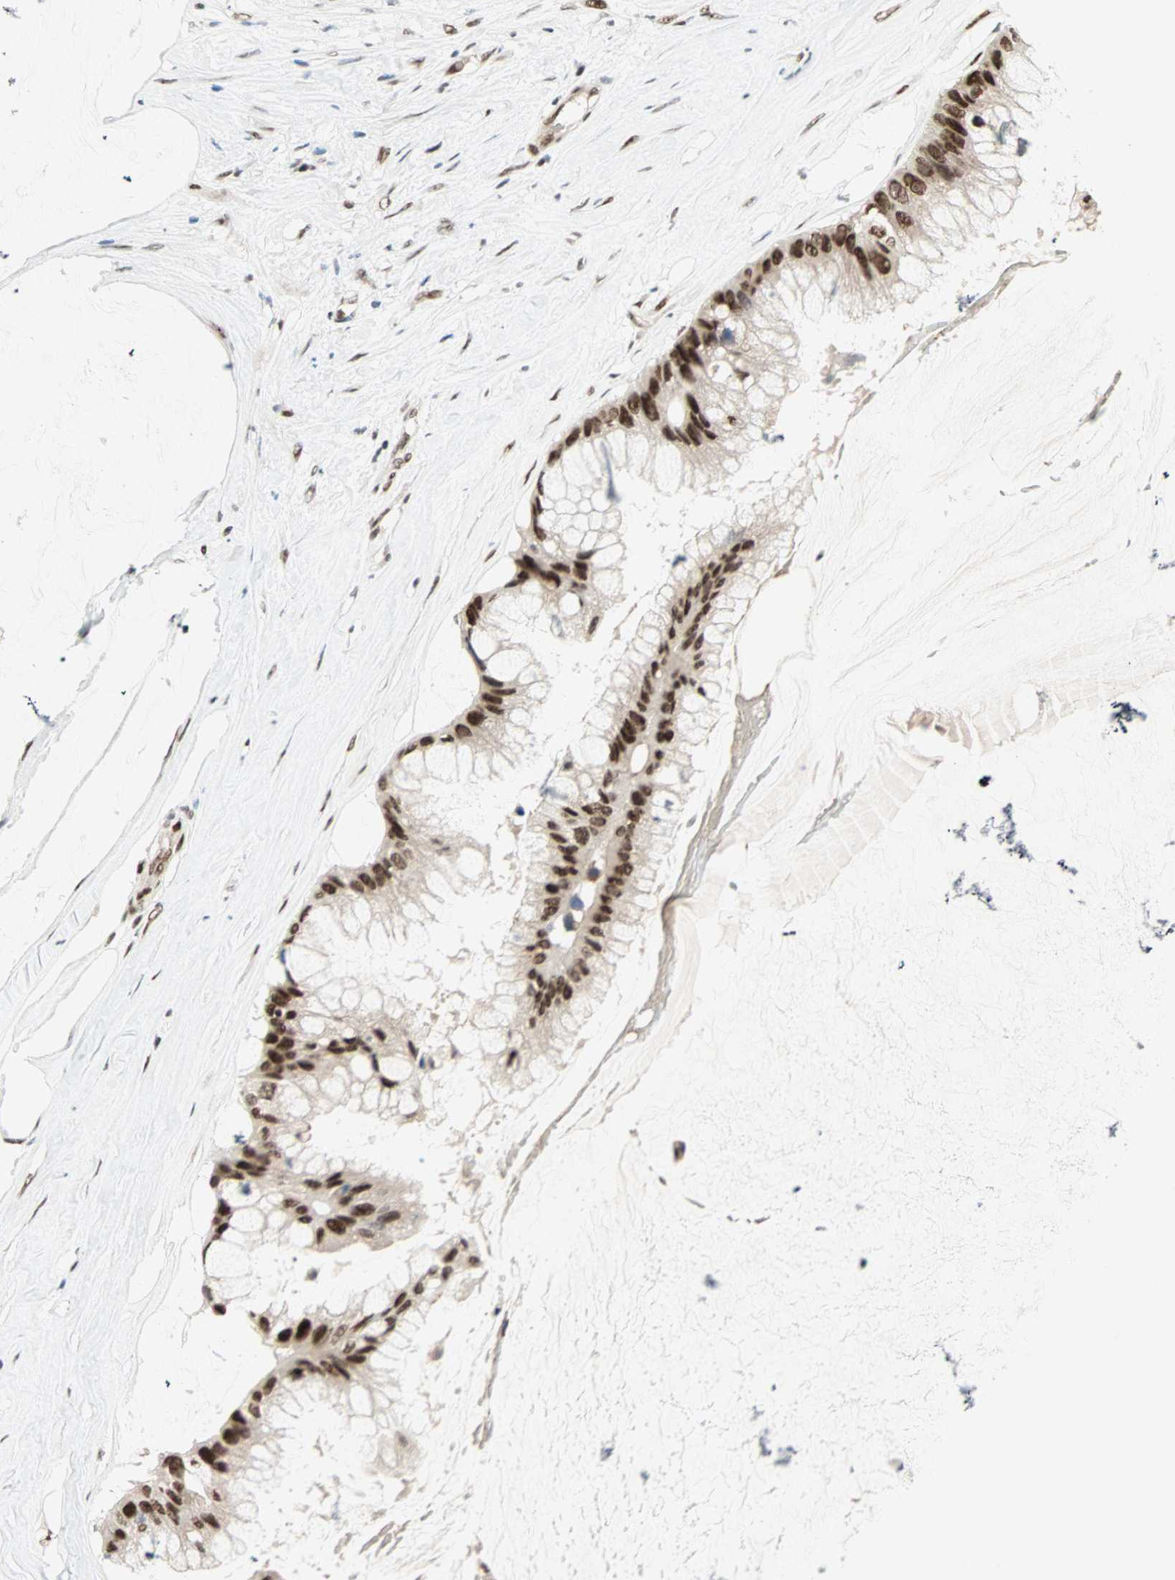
{"staining": {"intensity": "strong", "quantity": ">75%", "location": "nuclear"}, "tissue": "ovarian cancer", "cell_type": "Tumor cells", "image_type": "cancer", "snomed": [{"axis": "morphology", "description": "Cystadenocarcinoma, mucinous, NOS"}, {"axis": "topography", "description": "Ovary"}], "caption": "About >75% of tumor cells in human mucinous cystadenocarcinoma (ovarian) reveal strong nuclear protein staining as visualized by brown immunohistochemical staining.", "gene": "MDC1", "patient": {"sex": "female", "age": 39}}